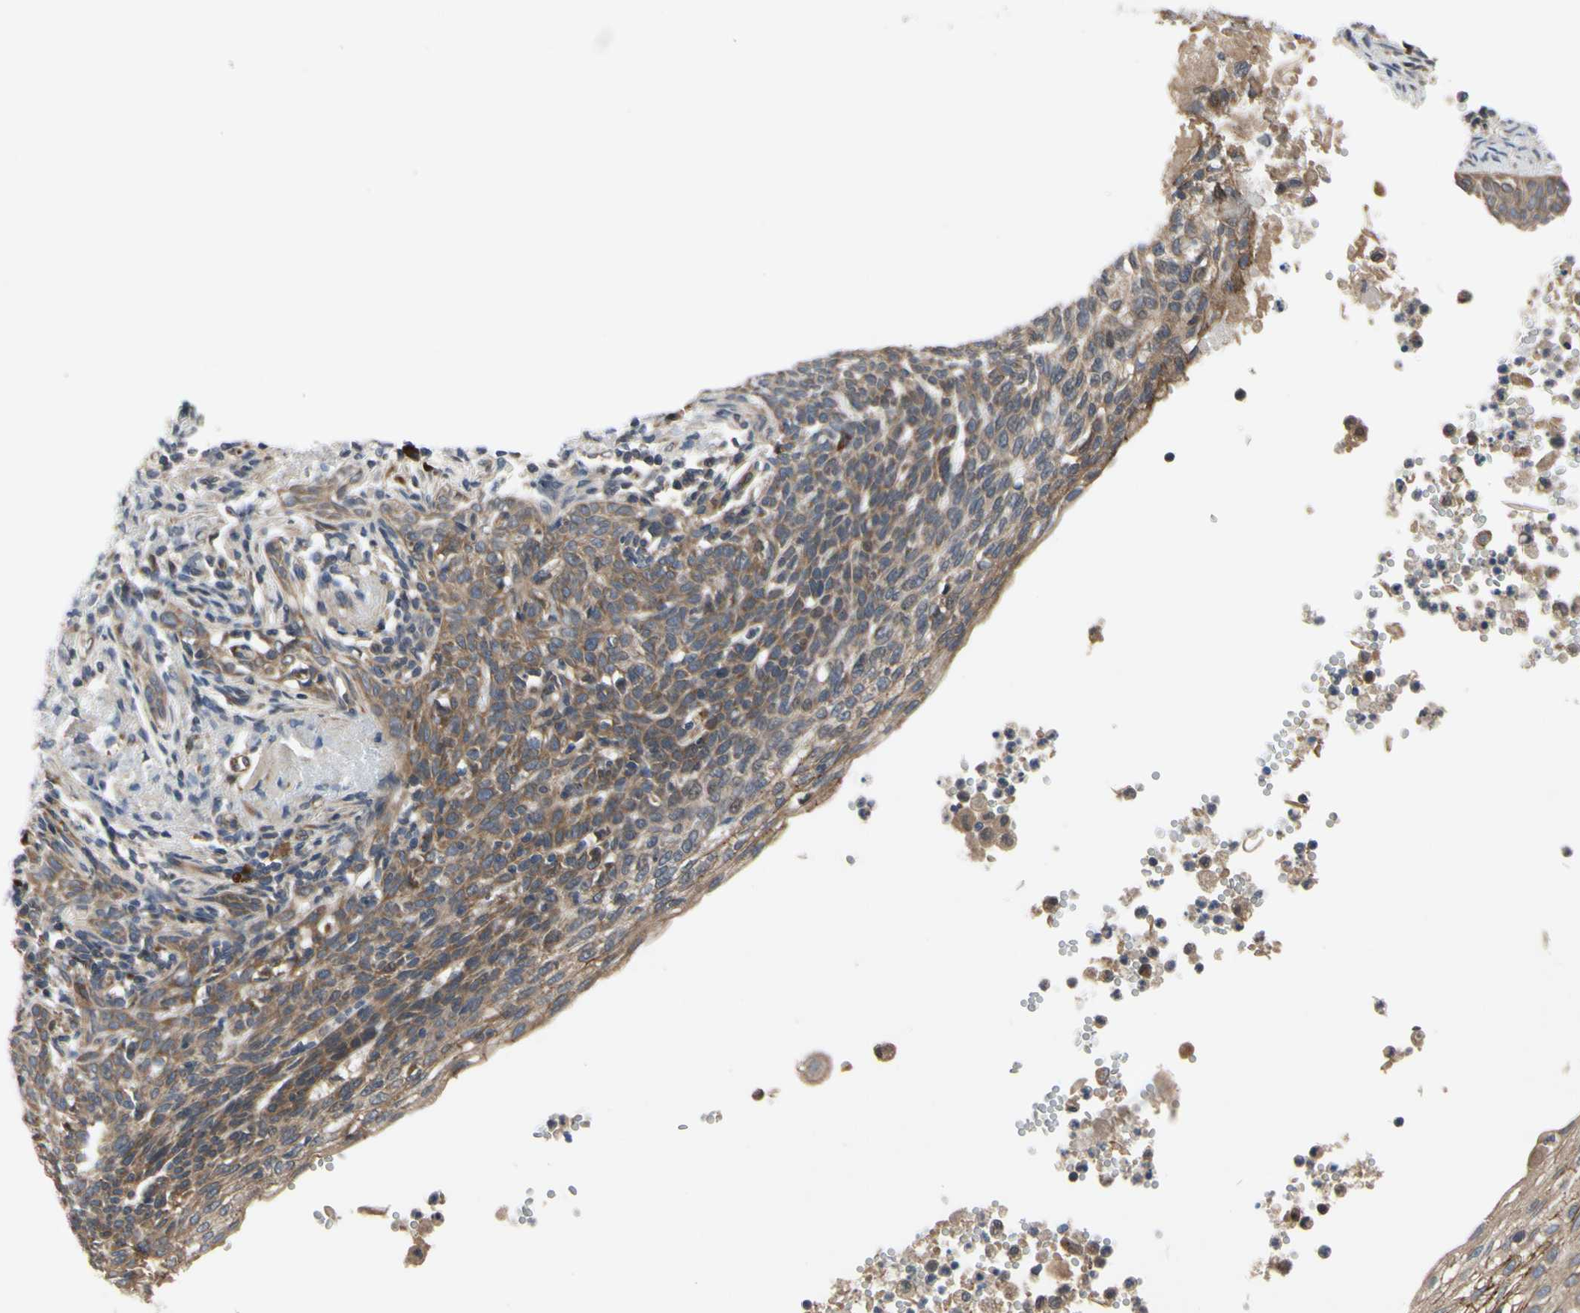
{"staining": {"intensity": "moderate", "quantity": ">75%", "location": "cytoplasmic/membranous"}, "tissue": "skin cancer", "cell_type": "Tumor cells", "image_type": "cancer", "snomed": [{"axis": "morphology", "description": "Normal tissue, NOS"}, {"axis": "morphology", "description": "Basal cell carcinoma"}, {"axis": "topography", "description": "Skin"}], "caption": "Tumor cells display medium levels of moderate cytoplasmic/membranous staining in about >75% of cells in human skin cancer (basal cell carcinoma).", "gene": "XIAP", "patient": {"sex": "male", "age": 87}}